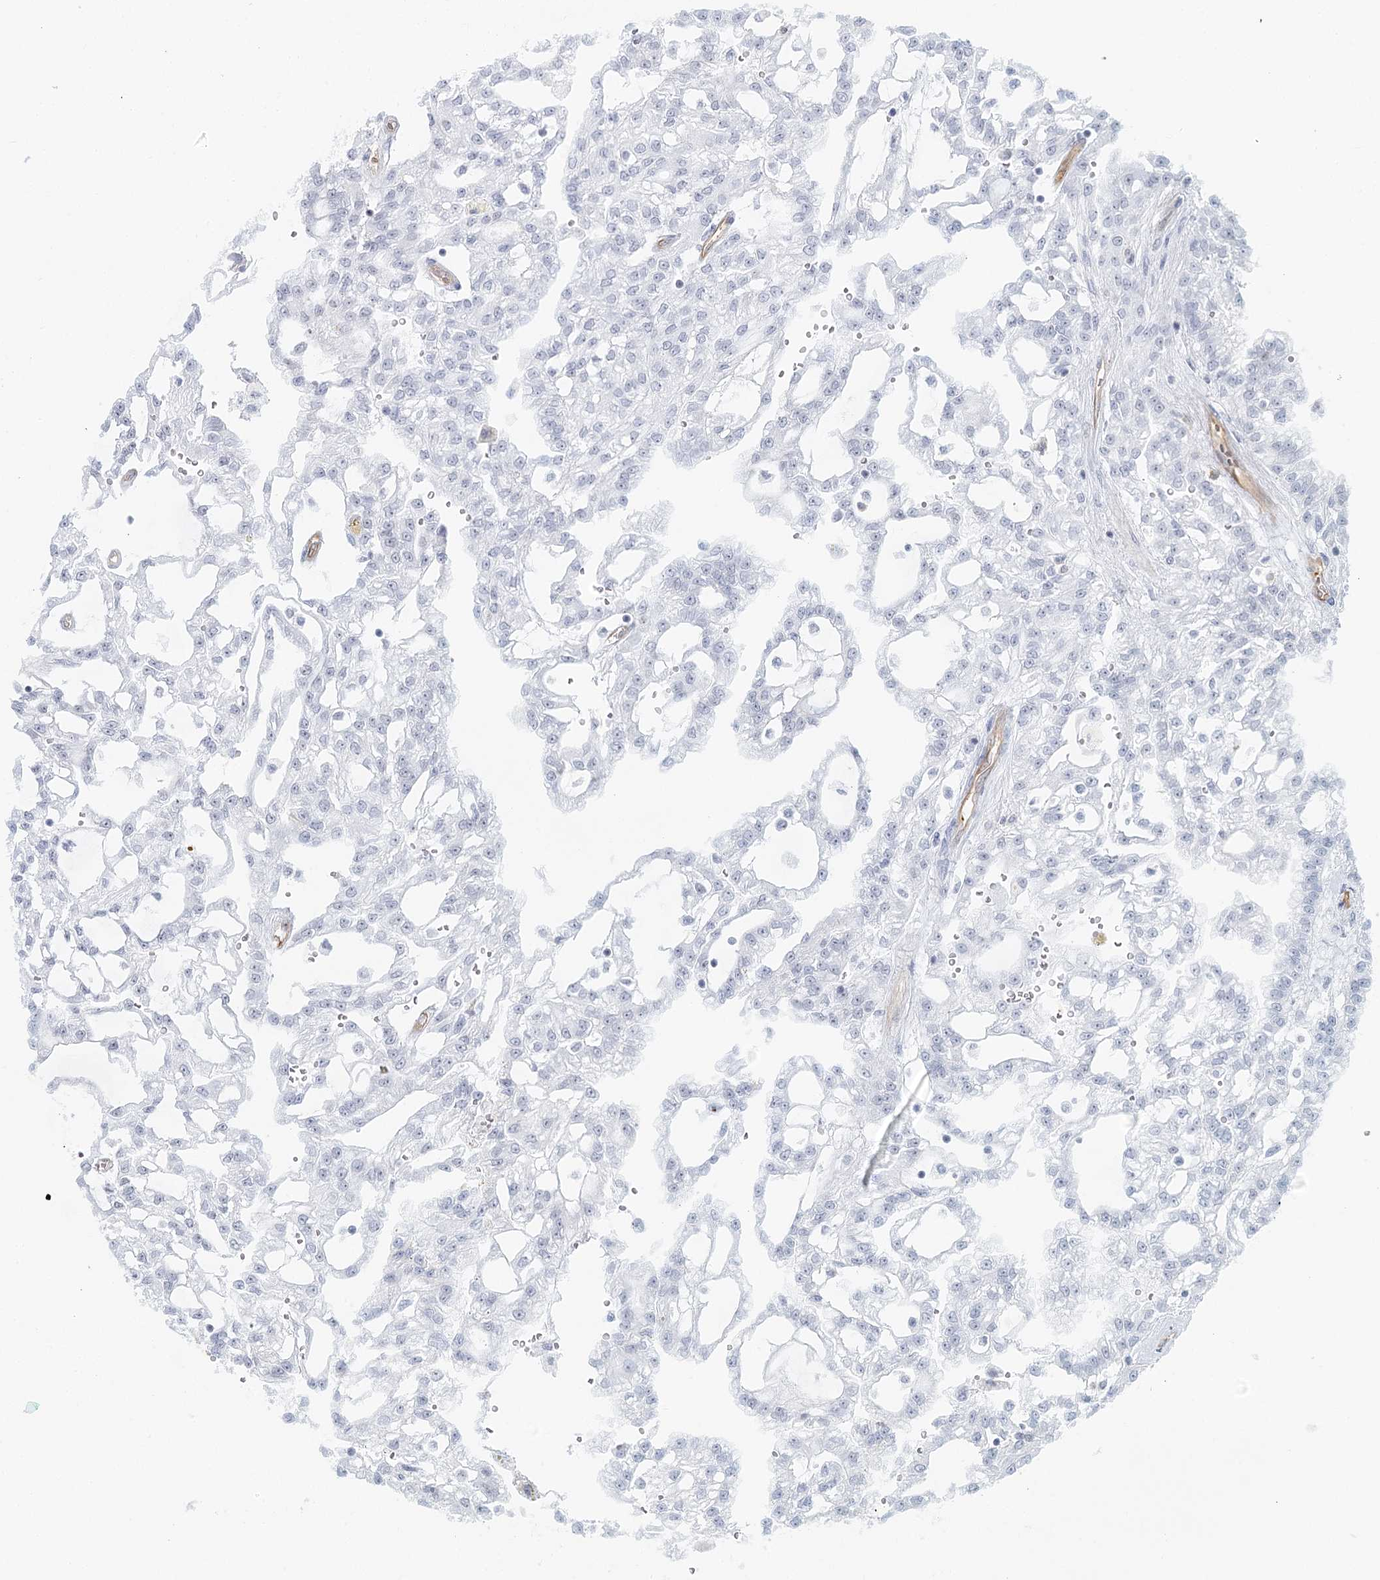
{"staining": {"intensity": "negative", "quantity": "none", "location": "none"}, "tissue": "renal cancer", "cell_type": "Tumor cells", "image_type": "cancer", "snomed": [{"axis": "morphology", "description": "Adenocarcinoma, NOS"}, {"axis": "topography", "description": "Kidney"}], "caption": "The photomicrograph exhibits no staining of tumor cells in renal cancer. (DAB (3,3'-diaminobenzidine) immunohistochemistry visualized using brightfield microscopy, high magnification).", "gene": "ZFYVE28", "patient": {"sex": "male", "age": 63}}